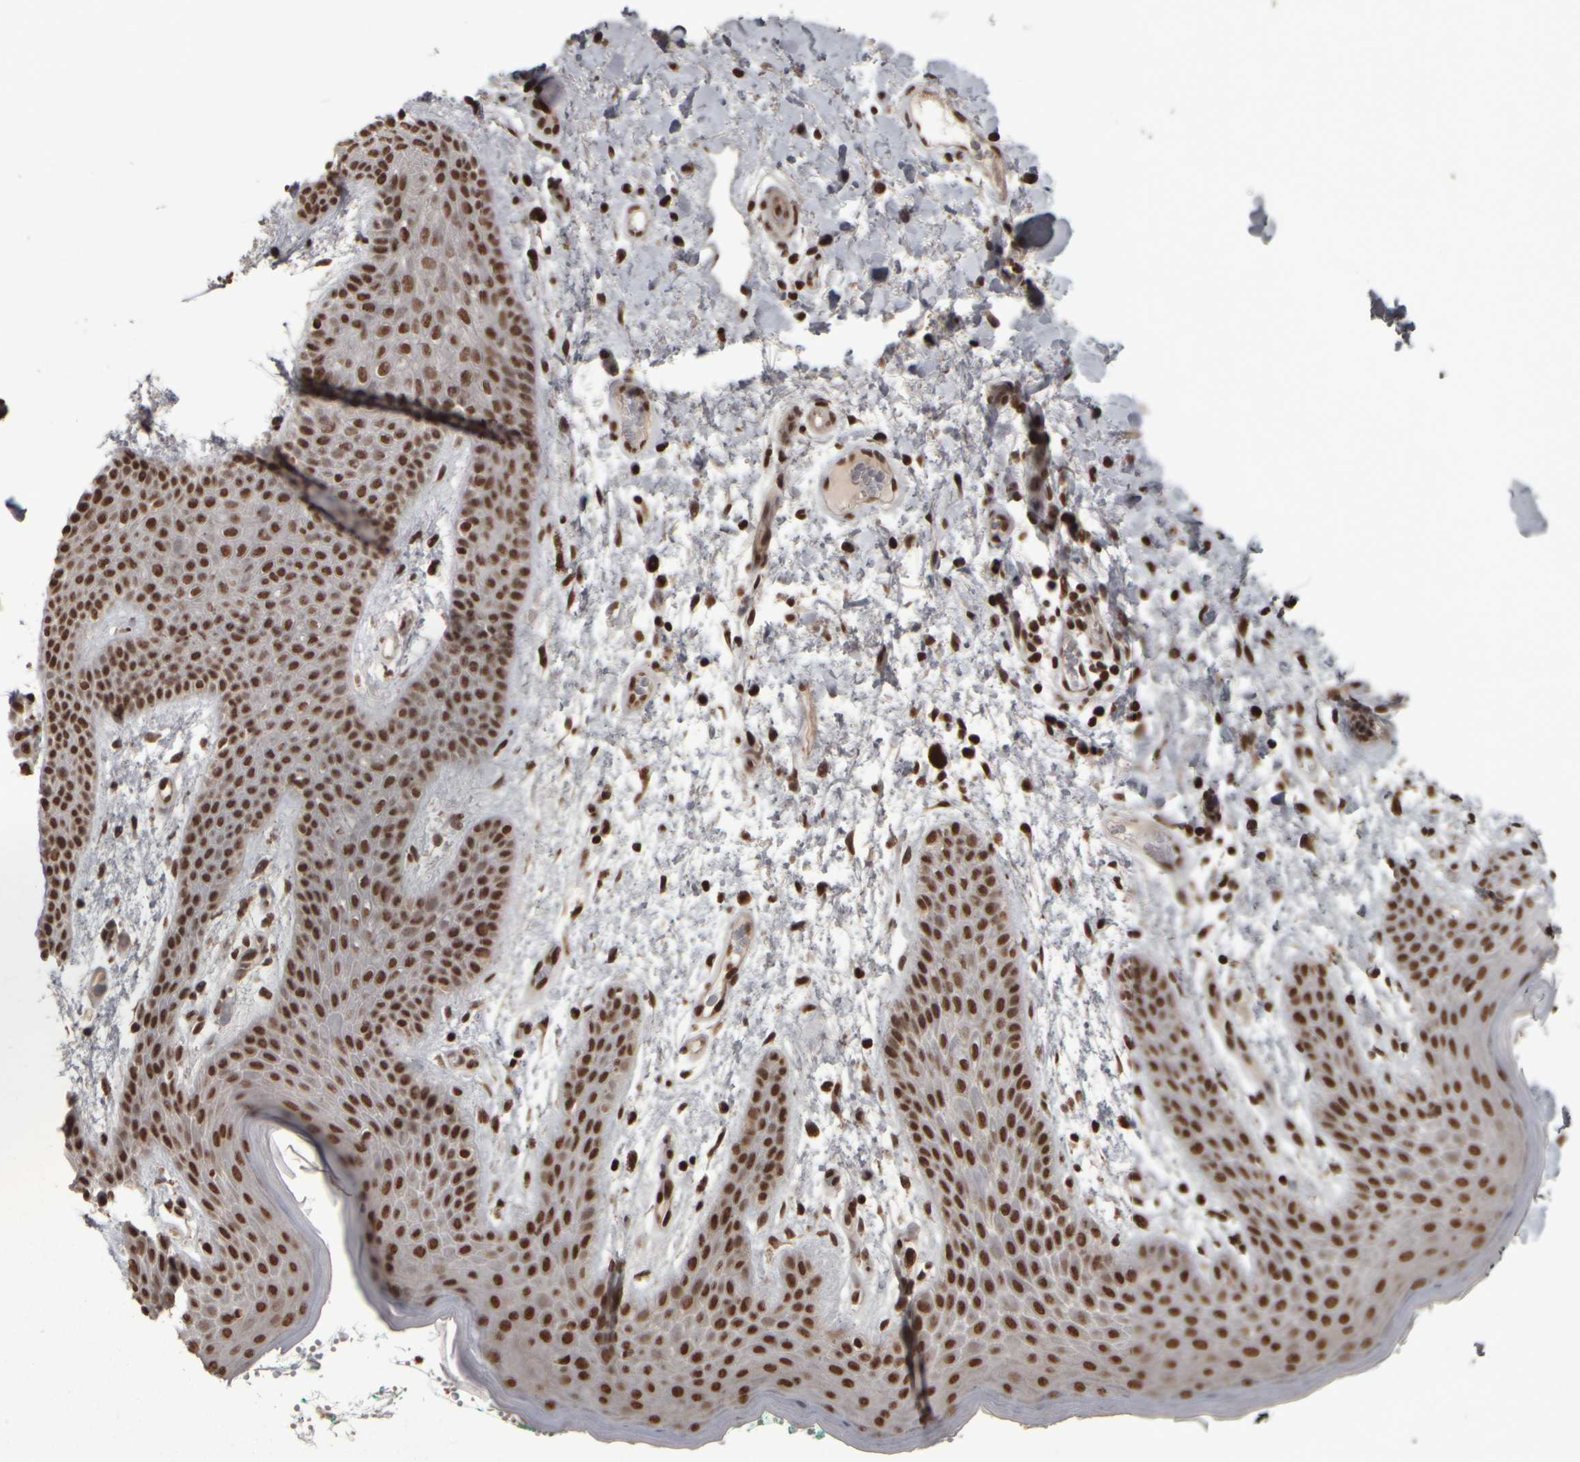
{"staining": {"intensity": "strong", "quantity": ">75%", "location": "nuclear"}, "tissue": "skin", "cell_type": "Epidermal cells", "image_type": "normal", "snomed": [{"axis": "morphology", "description": "Normal tissue, NOS"}, {"axis": "topography", "description": "Anal"}], "caption": "DAB immunohistochemical staining of unremarkable skin exhibits strong nuclear protein staining in about >75% of epidermal cells.", "gene": "ZFHX4", "patient": {"sex": "male", "age": 74}}